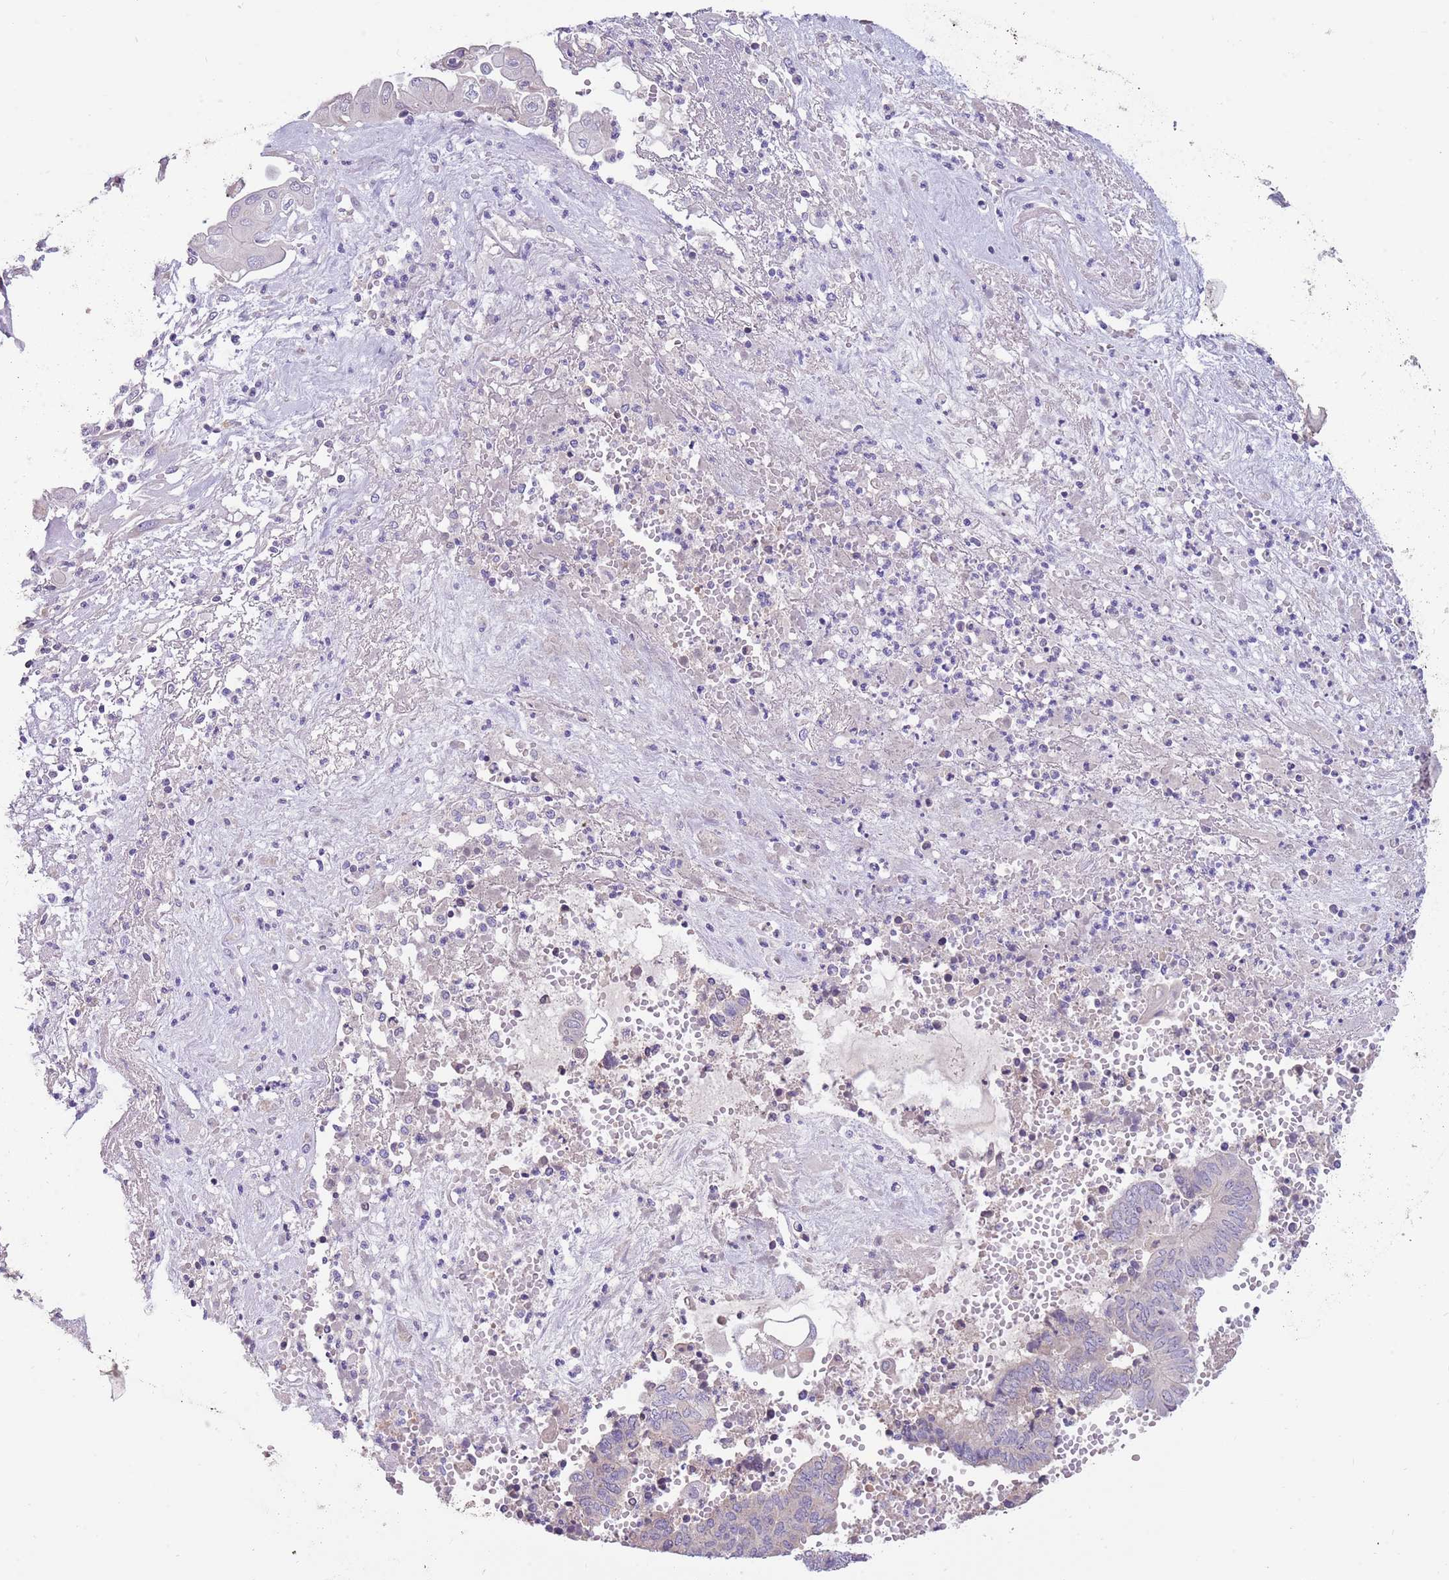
{"staining": {"intensity": "negative", "quantity": "none", "location": "none"}, "tissue": "endometrial cancer", "cell_type": "Tumor cells", "image_type": "cancer", "snomed": [{"axis": "morphology", "description": "Adenocarcinoma, NOS"}, {"axis": "topography", "description": "Uterus"}, {"axis": "topography", "description": "Endometrium"}], "caption": "IHC micrograph of neoplastic tissue: human endometrial cancer (adenocarcinoma) stained with DAB exhibits no significant protein expression in tumor cells. Brightfield microscopy of IHC stained with DAB (brown) and hematoxylin (blue), captured at high magnification.", "gene": "CABYR", "patient": {"sex": "female", "age": 70}}